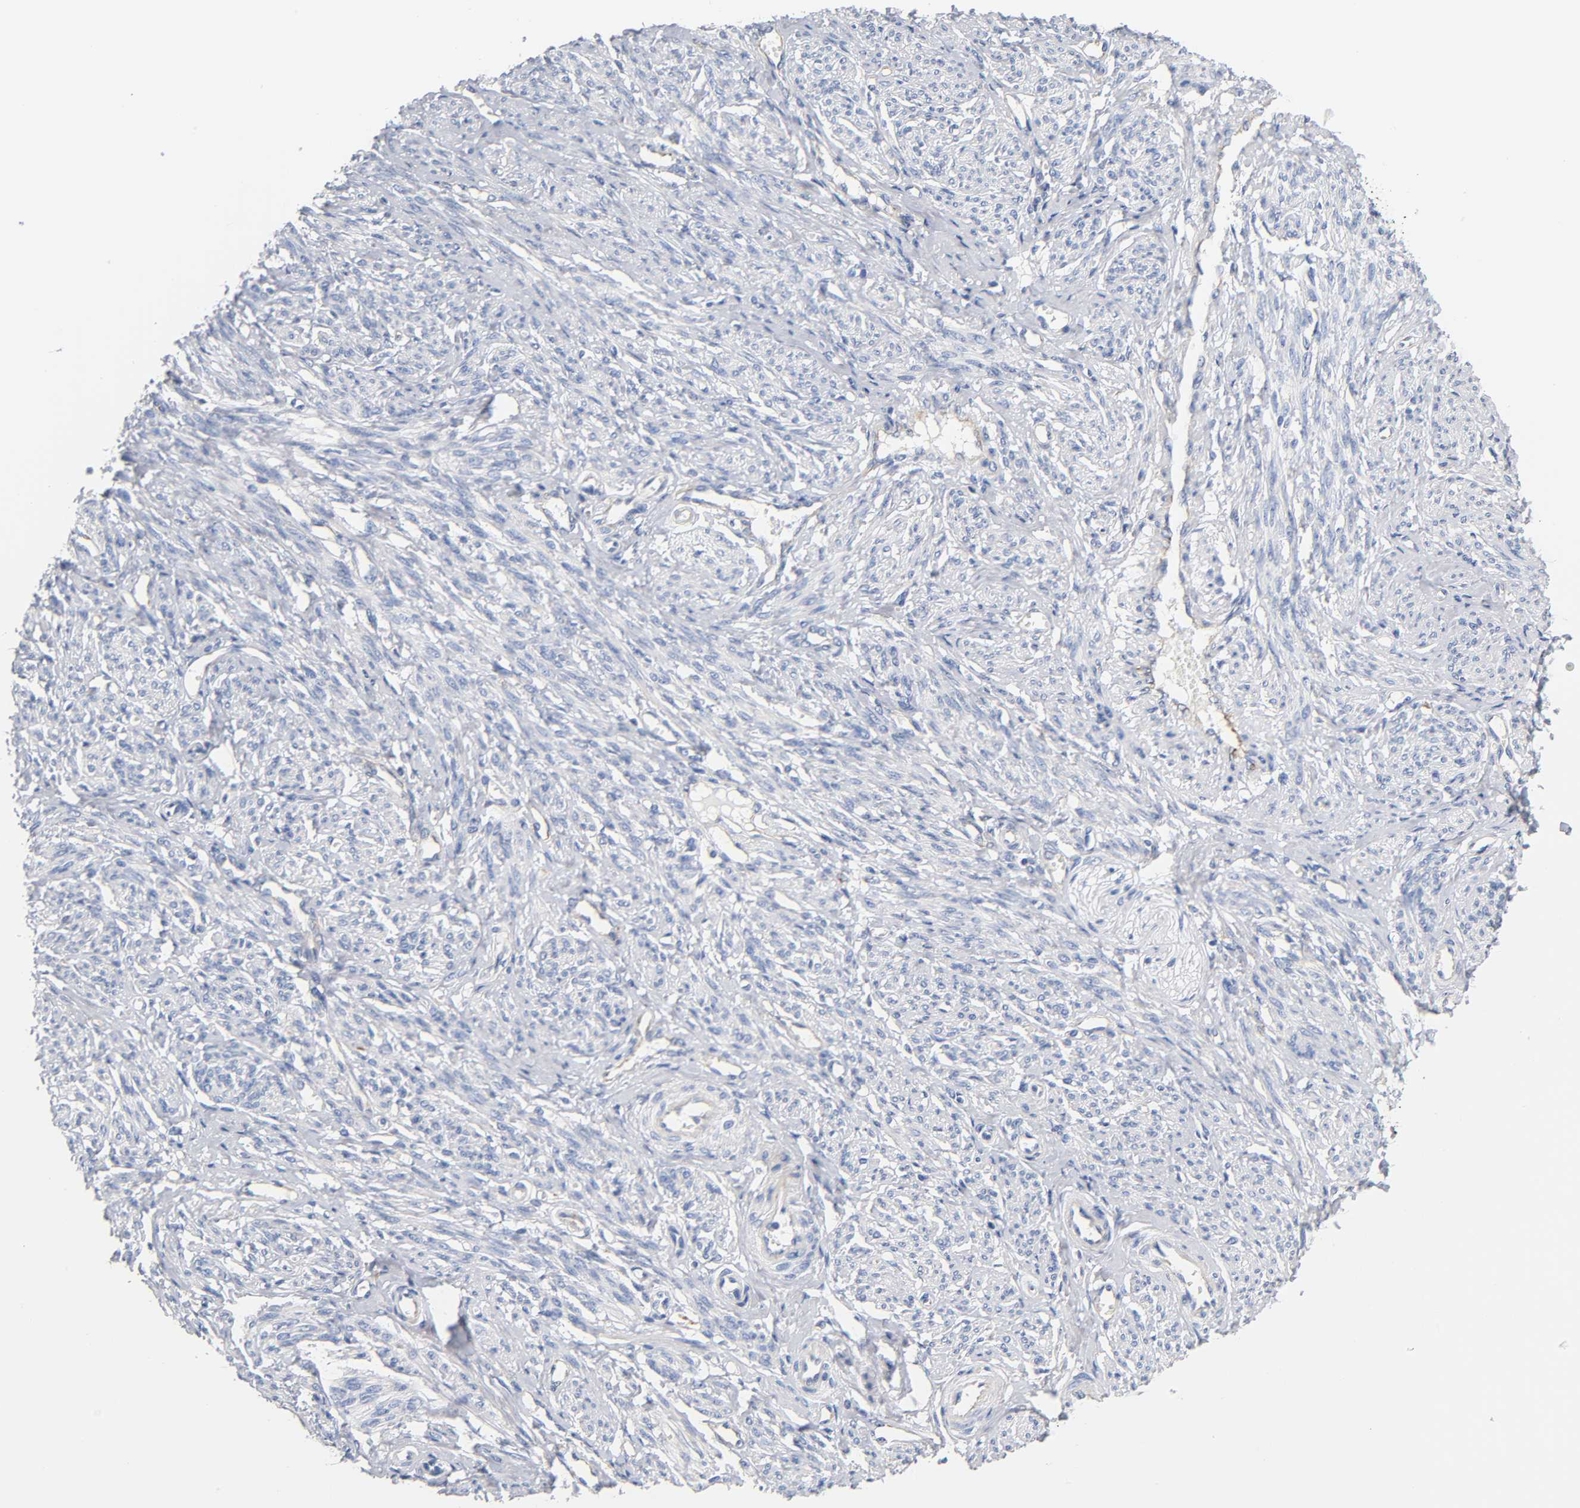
{"staining": {"intensity": "negative", "quantity": "none", "location": "none"}, "tissue": "smooth muscle", "cell_type": "Smooth muscle cells", "image_type": "normal", "snomed": [{"axis": "morphology", "description": "Normal tissue, NOS"}, {"axis": "topography", "description": "Smooth muscle"}], "caption": "Smooth muscle was stained to show a protein in brown. There is no significant staining in smooth muscle cells. (Brightfield microscopy of DAB immunohistochemistry at high magnification).", "gene": "REL", "patient": {"sex": "female", "age": 65}}